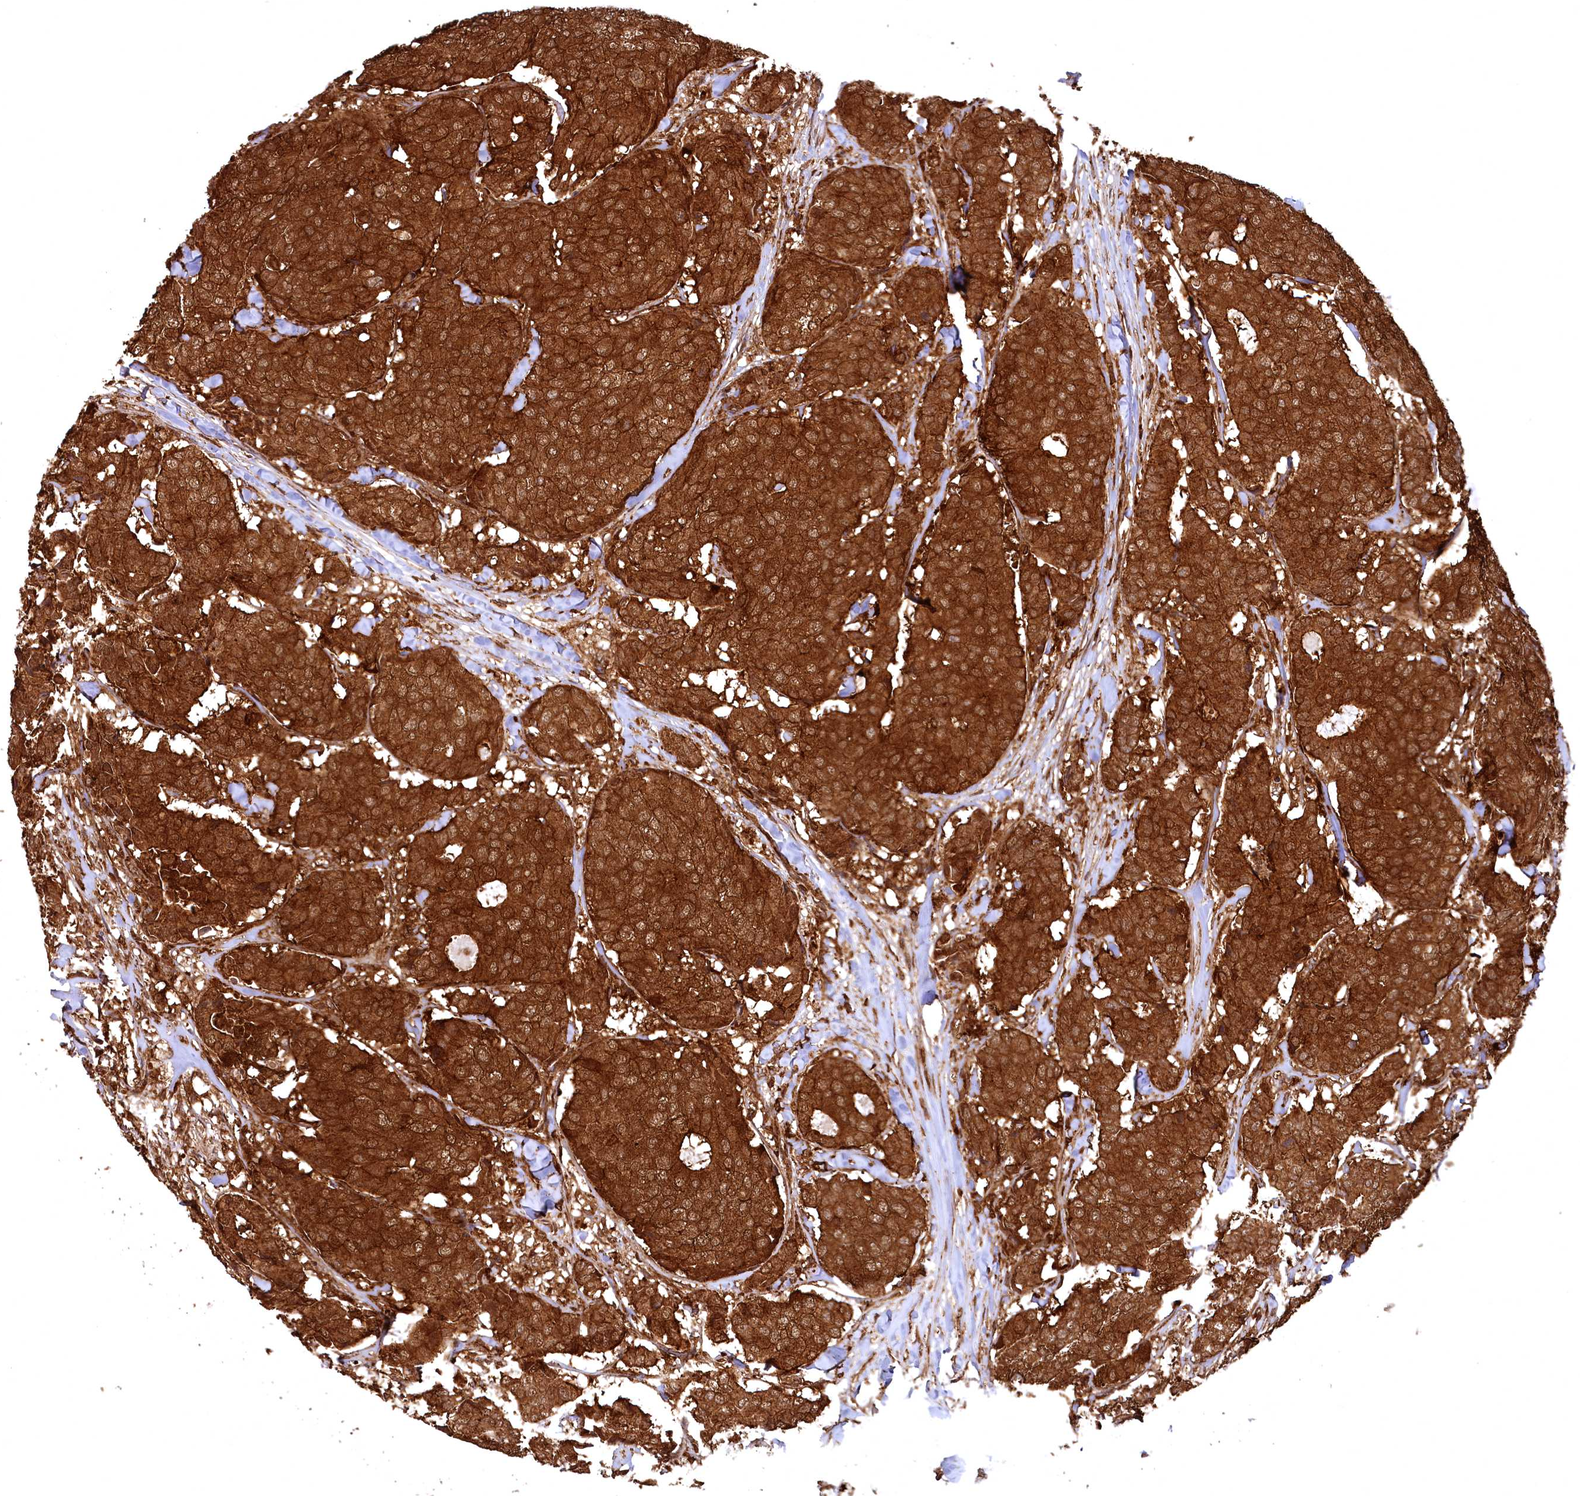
{"staining": {"intensity": "strong", "quantity": ">75%", "location": "cytoplasmic/membranous"}, "tissue": "breast cancer", "cell_type": "Tumor cells", "image_type": "cancer", "snomed": [{"axis": "morphology", "description": "Duct carcinoma"}, {"axis": "topography", "description": "Breast"}], "caption": "Protein staining by immunohistochemistry reveals strong cytoplasmic/membranous staining in about >75% of tumor cells in infiltrating ductal carcinoma (breast). (Brightfield microscopy of DAB IHC at high magnification).", "gene": "STUB1", "patient": {"sex": "female", "age": 75}}